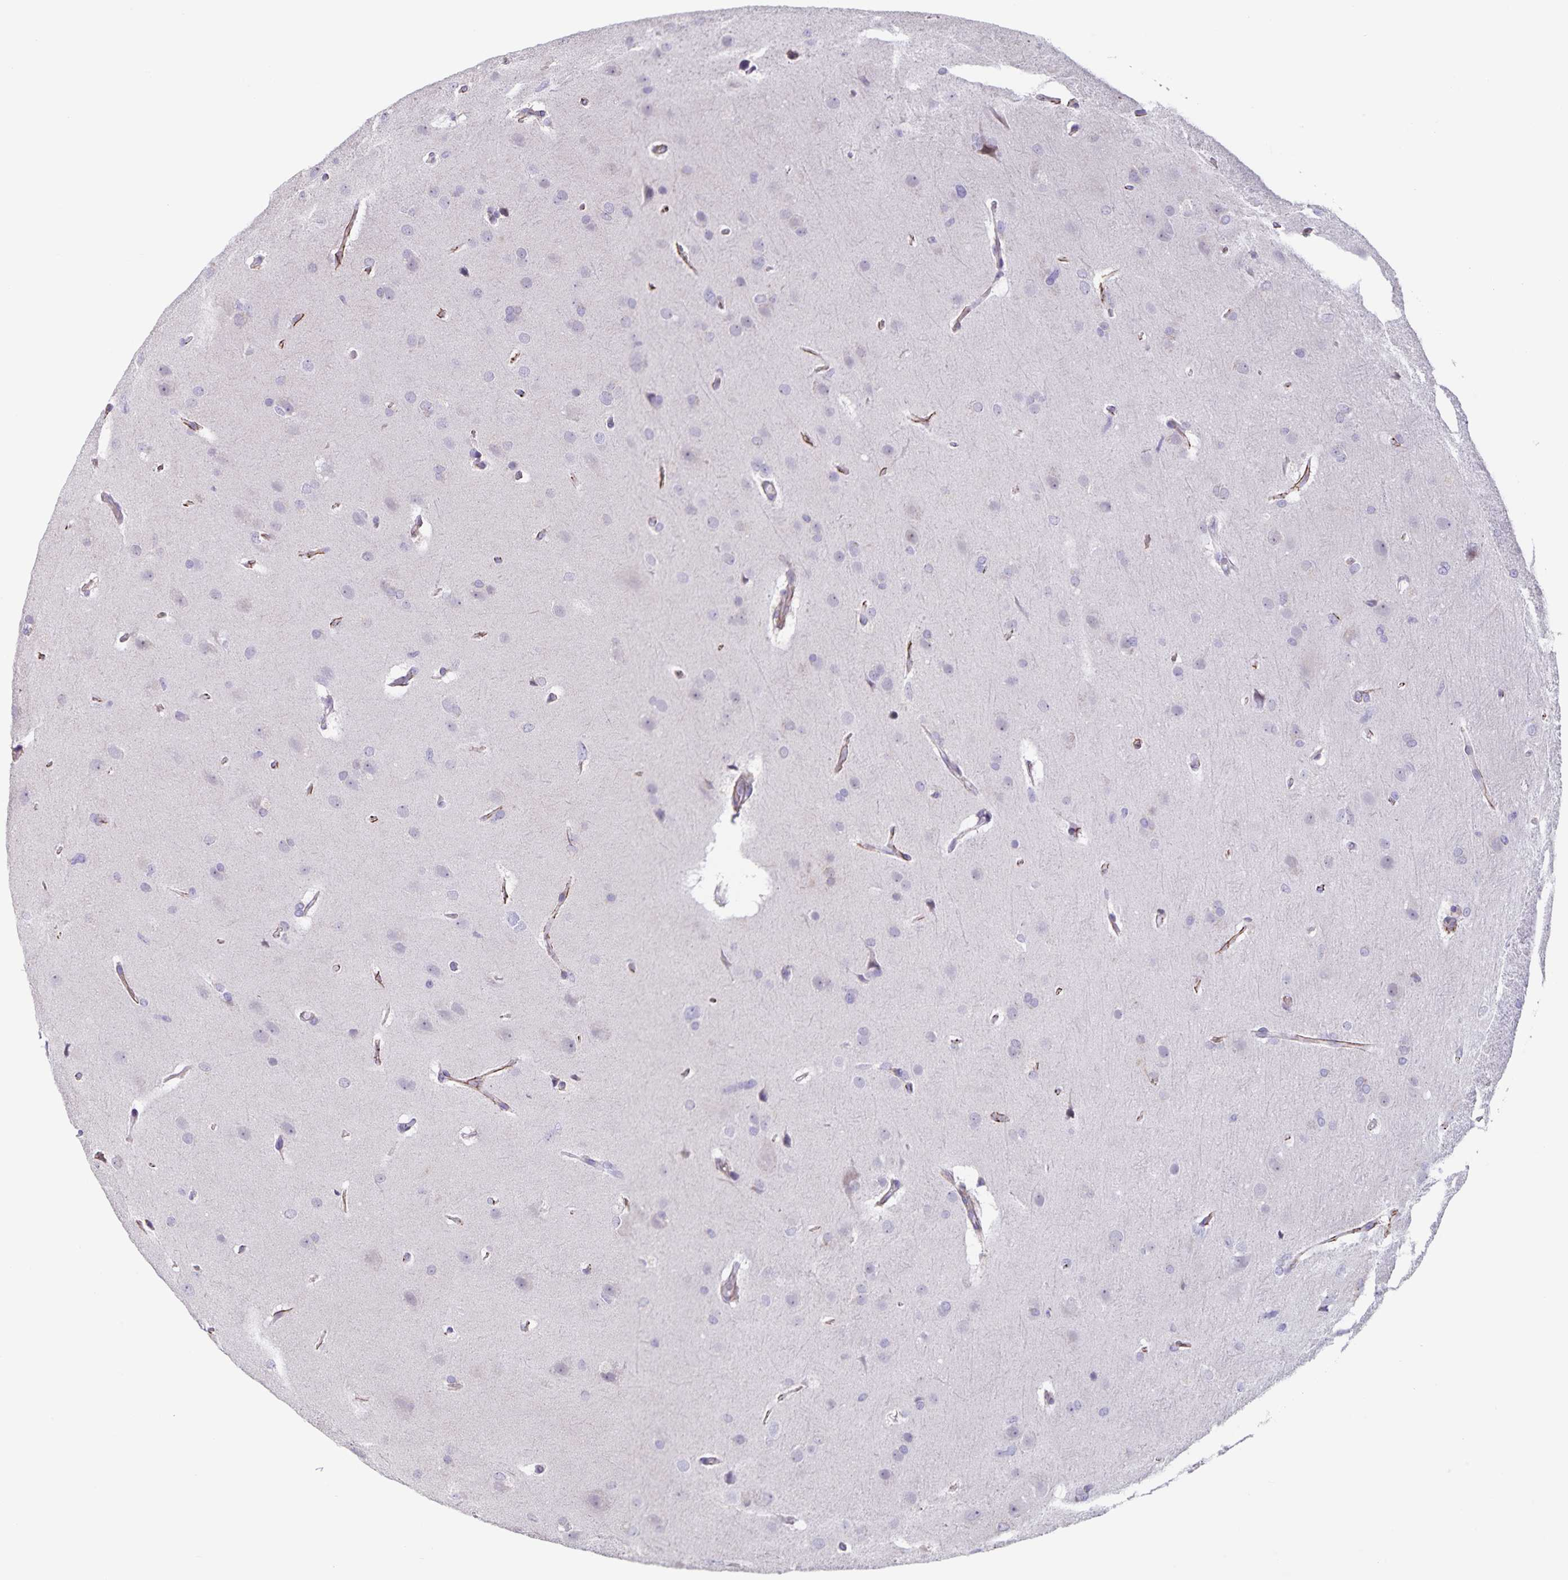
{"staining": {"intensity": "negative", "quantity": "none", "location": "none"}, "tissue": "glioma", "cell_type": "Tumor cells", "image_type": "cancer", "snomed": [{"axis": "morphology", "description": "Glioma, malignant, High grade"}, {"axis": "topography", "description": "Brain"}], "caption": "A high-resolution photomicrograph shows IHC staining of malignant glioma (high-grade), which demonstrates no significant staining in tumor cells. Brightfield microscopy of IHC stained with DAB (brown) and hematoxylin (blue), captured at high magnification.", "gene": "SYNM", "patient": {"sex": "male", "age": 53}}